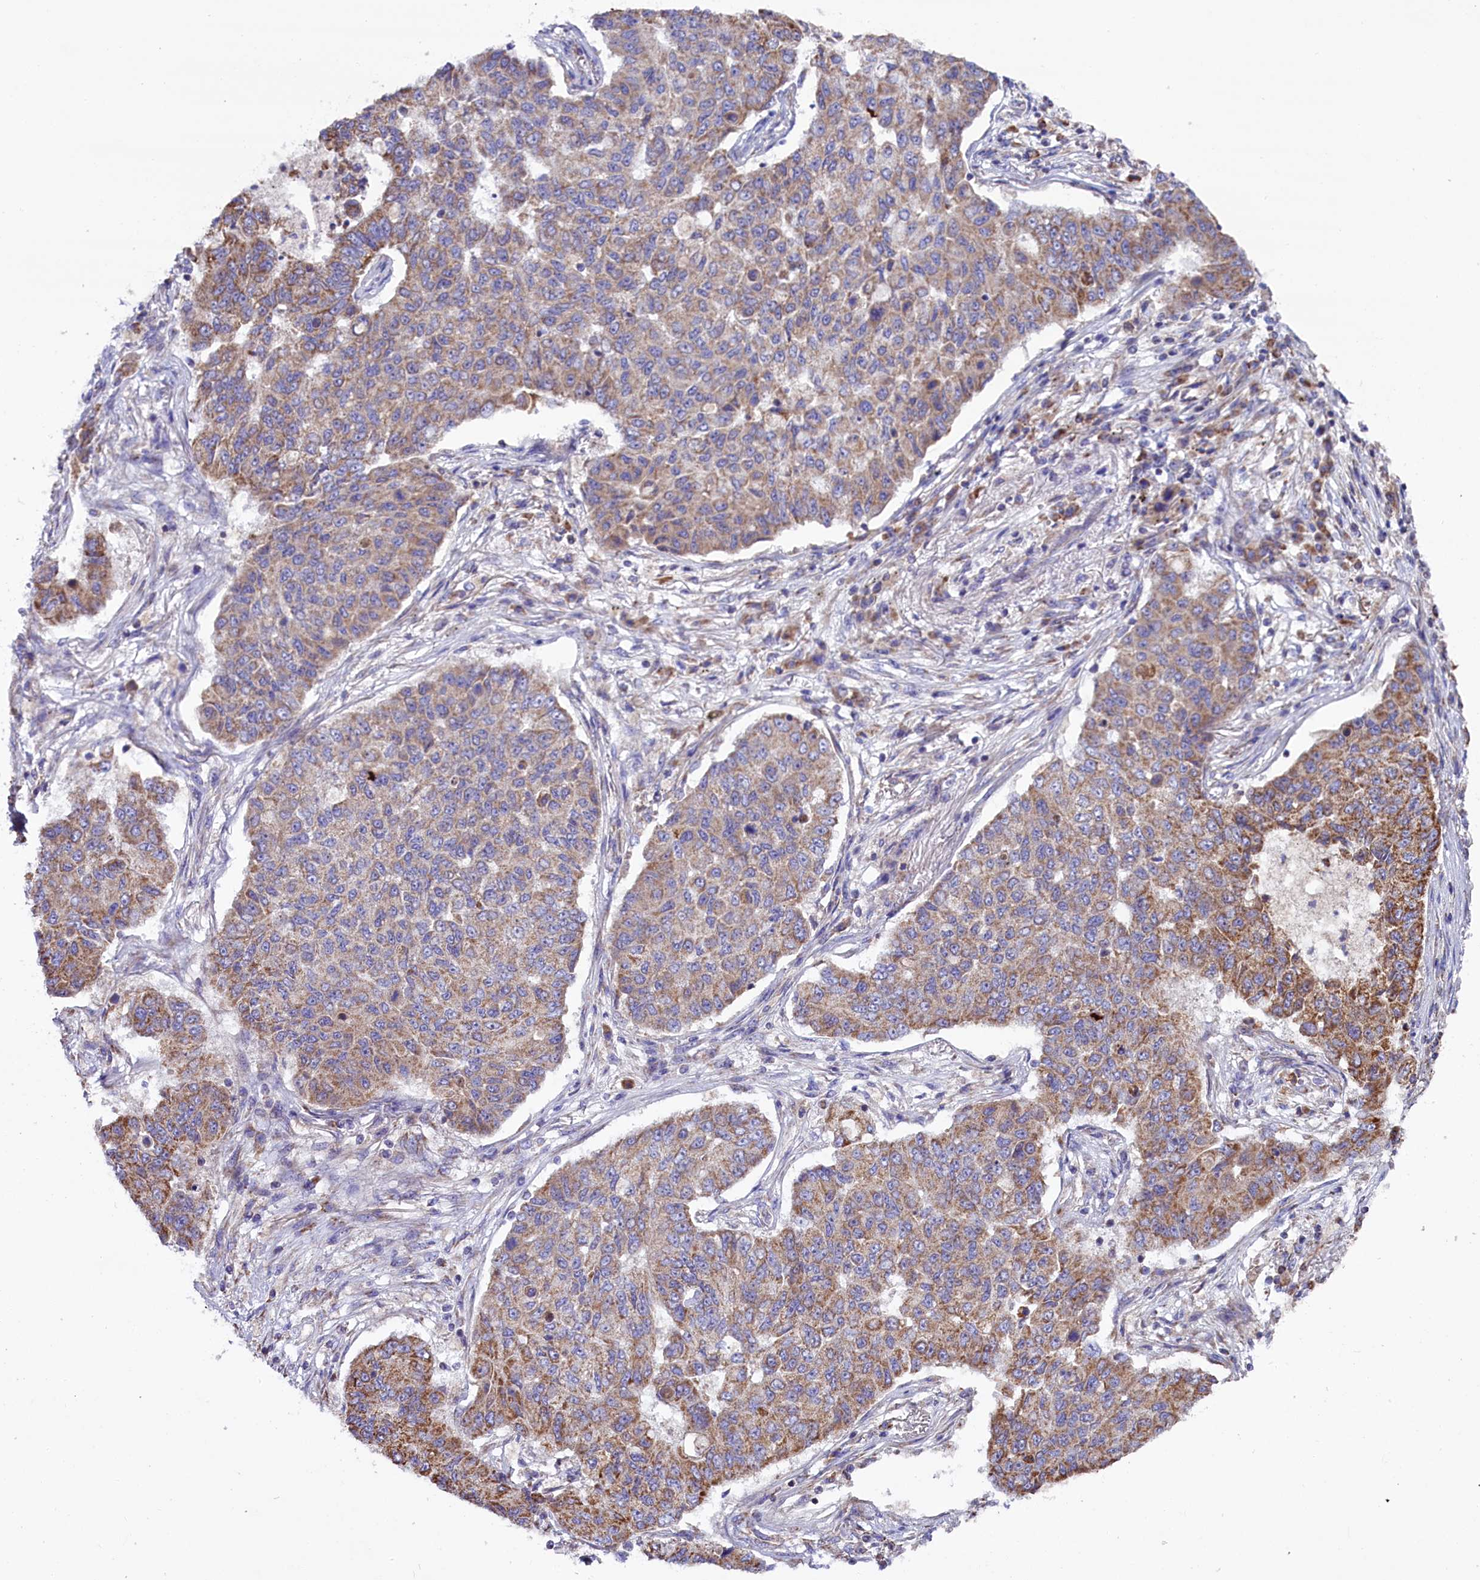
{"staining": {"intensity": "moderate", "quantity": ">75%", "location": "cytoplasmic/membranous"}, "tissue": "lung cancer", "cell_type": "Tumor cells", "image_type": "cancer", "snomed": [{"axis": "morphology", "description": "Squamous cell carcinoma, NOS"}, {"axis": "topography", "description": "Lung"}], "caption": "A high-resolution histopathology image shows immunohistochemistry (IHC) staining of lung cancer (squamous cell carcinoma), which shows moderate cytoplasmic/membranous positivity in approximately >75% of tumor cells.", "gene": "ZSWIM1", "patient": {"sex": "male", "age": 74}}